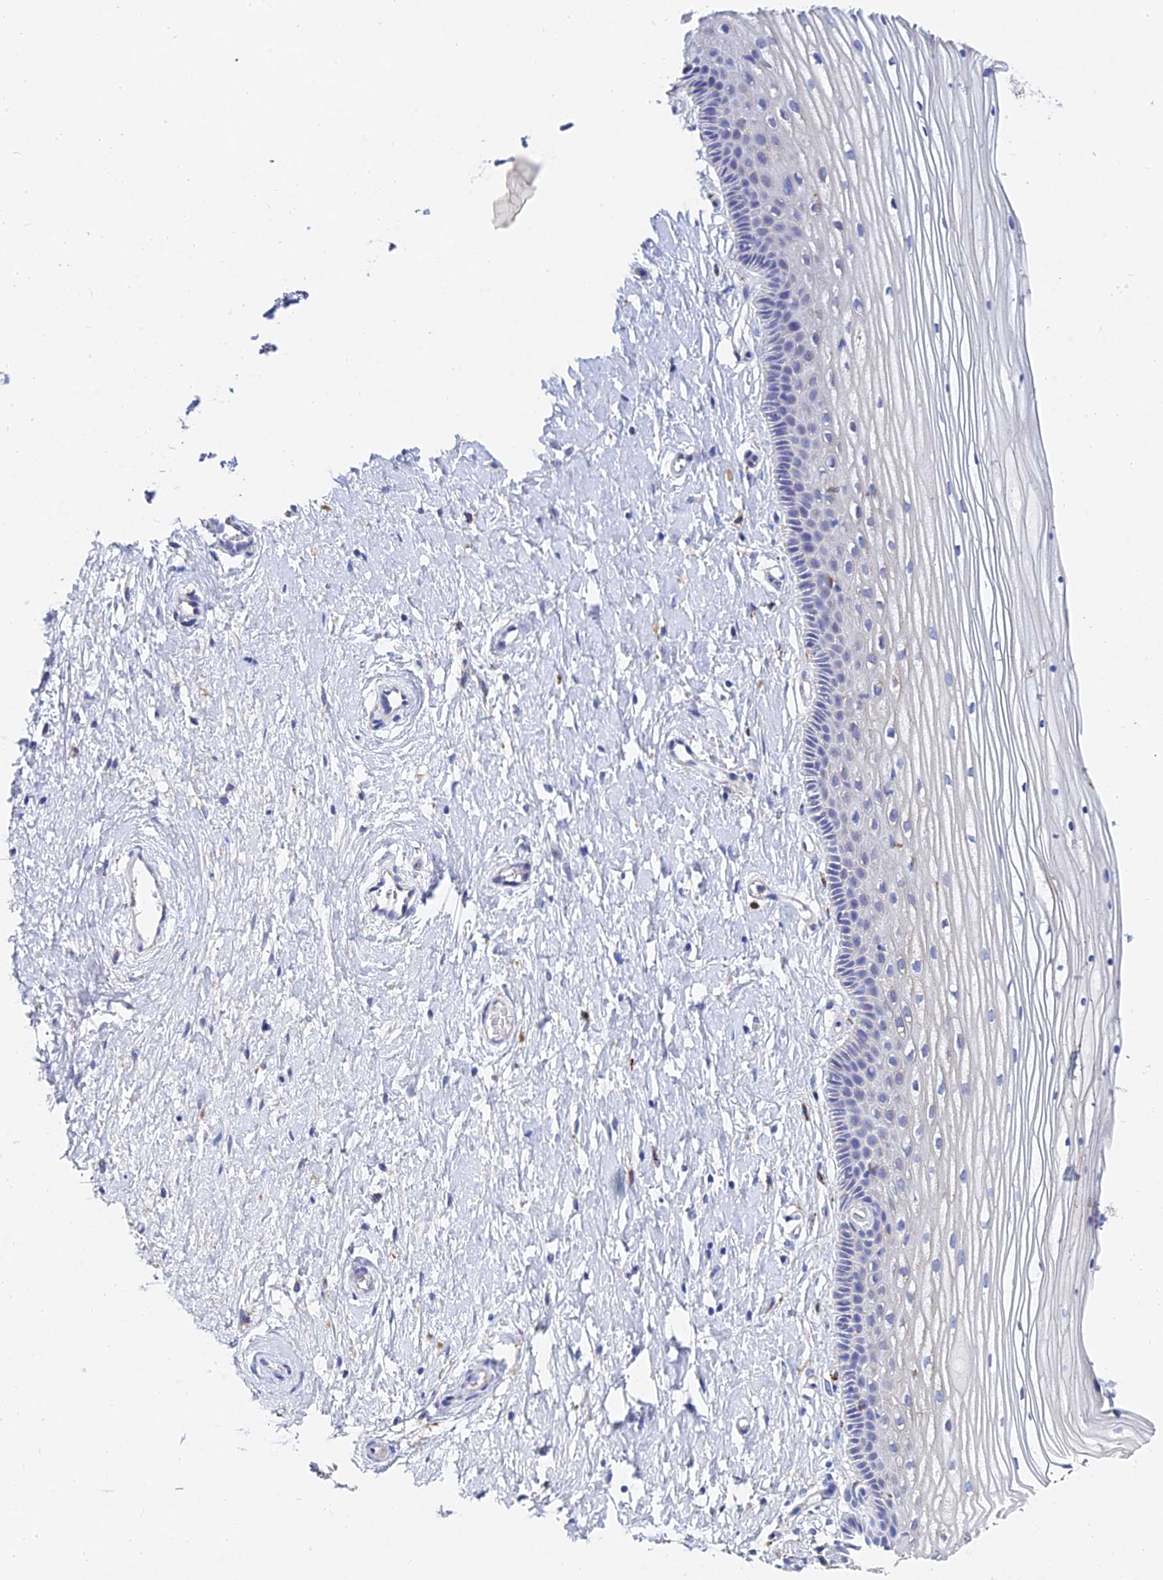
{"staining": {"intensity": "negative", "quantity": "none", "location": "none"}, "tissue": "vagina", "cell_type": "Squamous epithelial cells", "image_type": "normal", "snomed": [{"axis": "morphology", "description": "Normal tissue, NOS"}, {"axis": "topography", "description": "Vagina"}, {"axis": "topography", "description": "Cervix"}], "caption": "A micrograph of human vagina is negative for staining in squamous epithelial cells. (Brightfield microscopy of DAB (3,3'-diaminobenzidine) immunohistochemistry at high magnification).", "gene": "SPNS1", "patient": {"sex": "female", "age": 40}}